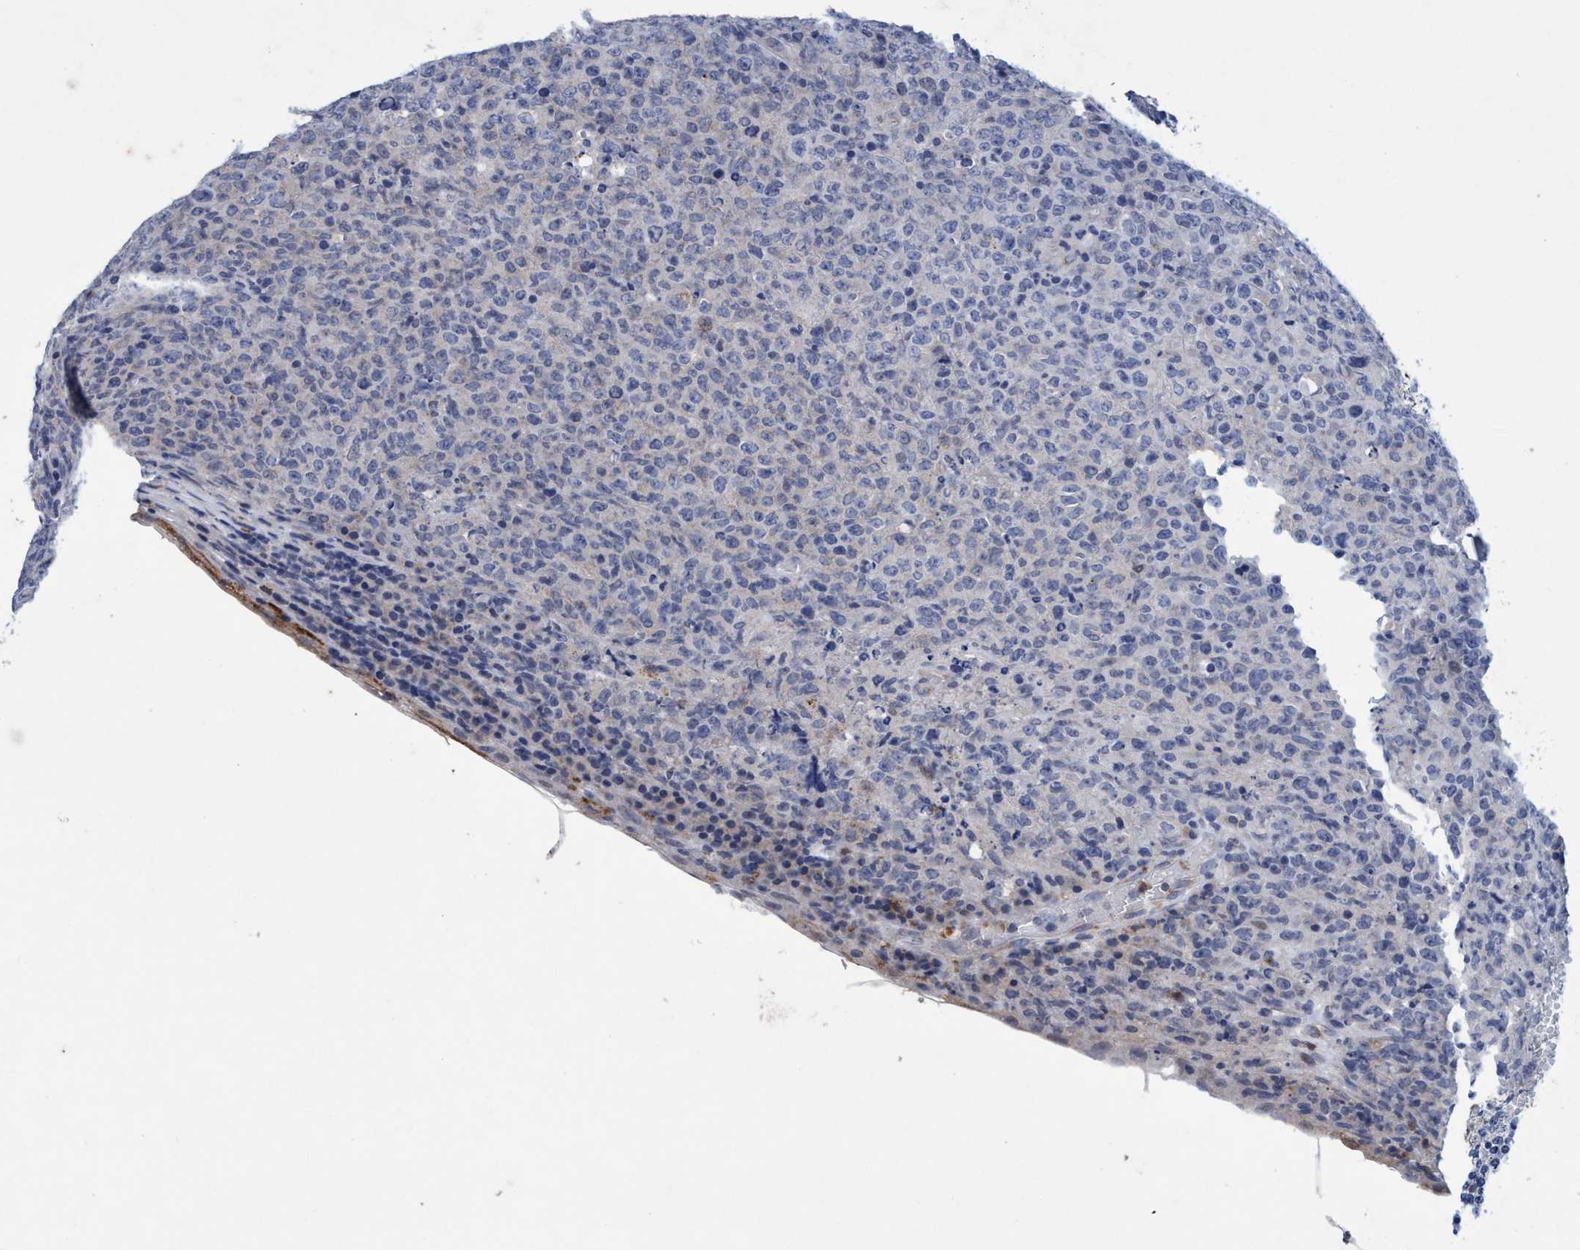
{"staining": {"intensity": "negative", "quantity": "none", "location": "none"}, "tissue": "lymphoma", "cell_type": "Tumor cells", "image_type": "cancer", "snomed": [{"axis": "morphology", "description": "Malignant lymphoma, non-Hodgkin's type, High grade"}, {"axis": "topography", "description": "Tonsil"}], "caption": "A micrograph of human high-grade malignant lymphoma, non-Hodgkin's type is negative for staining in tumor cells. Nuclei are stained in blue.", "gene": "GRB14", "patient": {"sex": "female", "age": 36}}